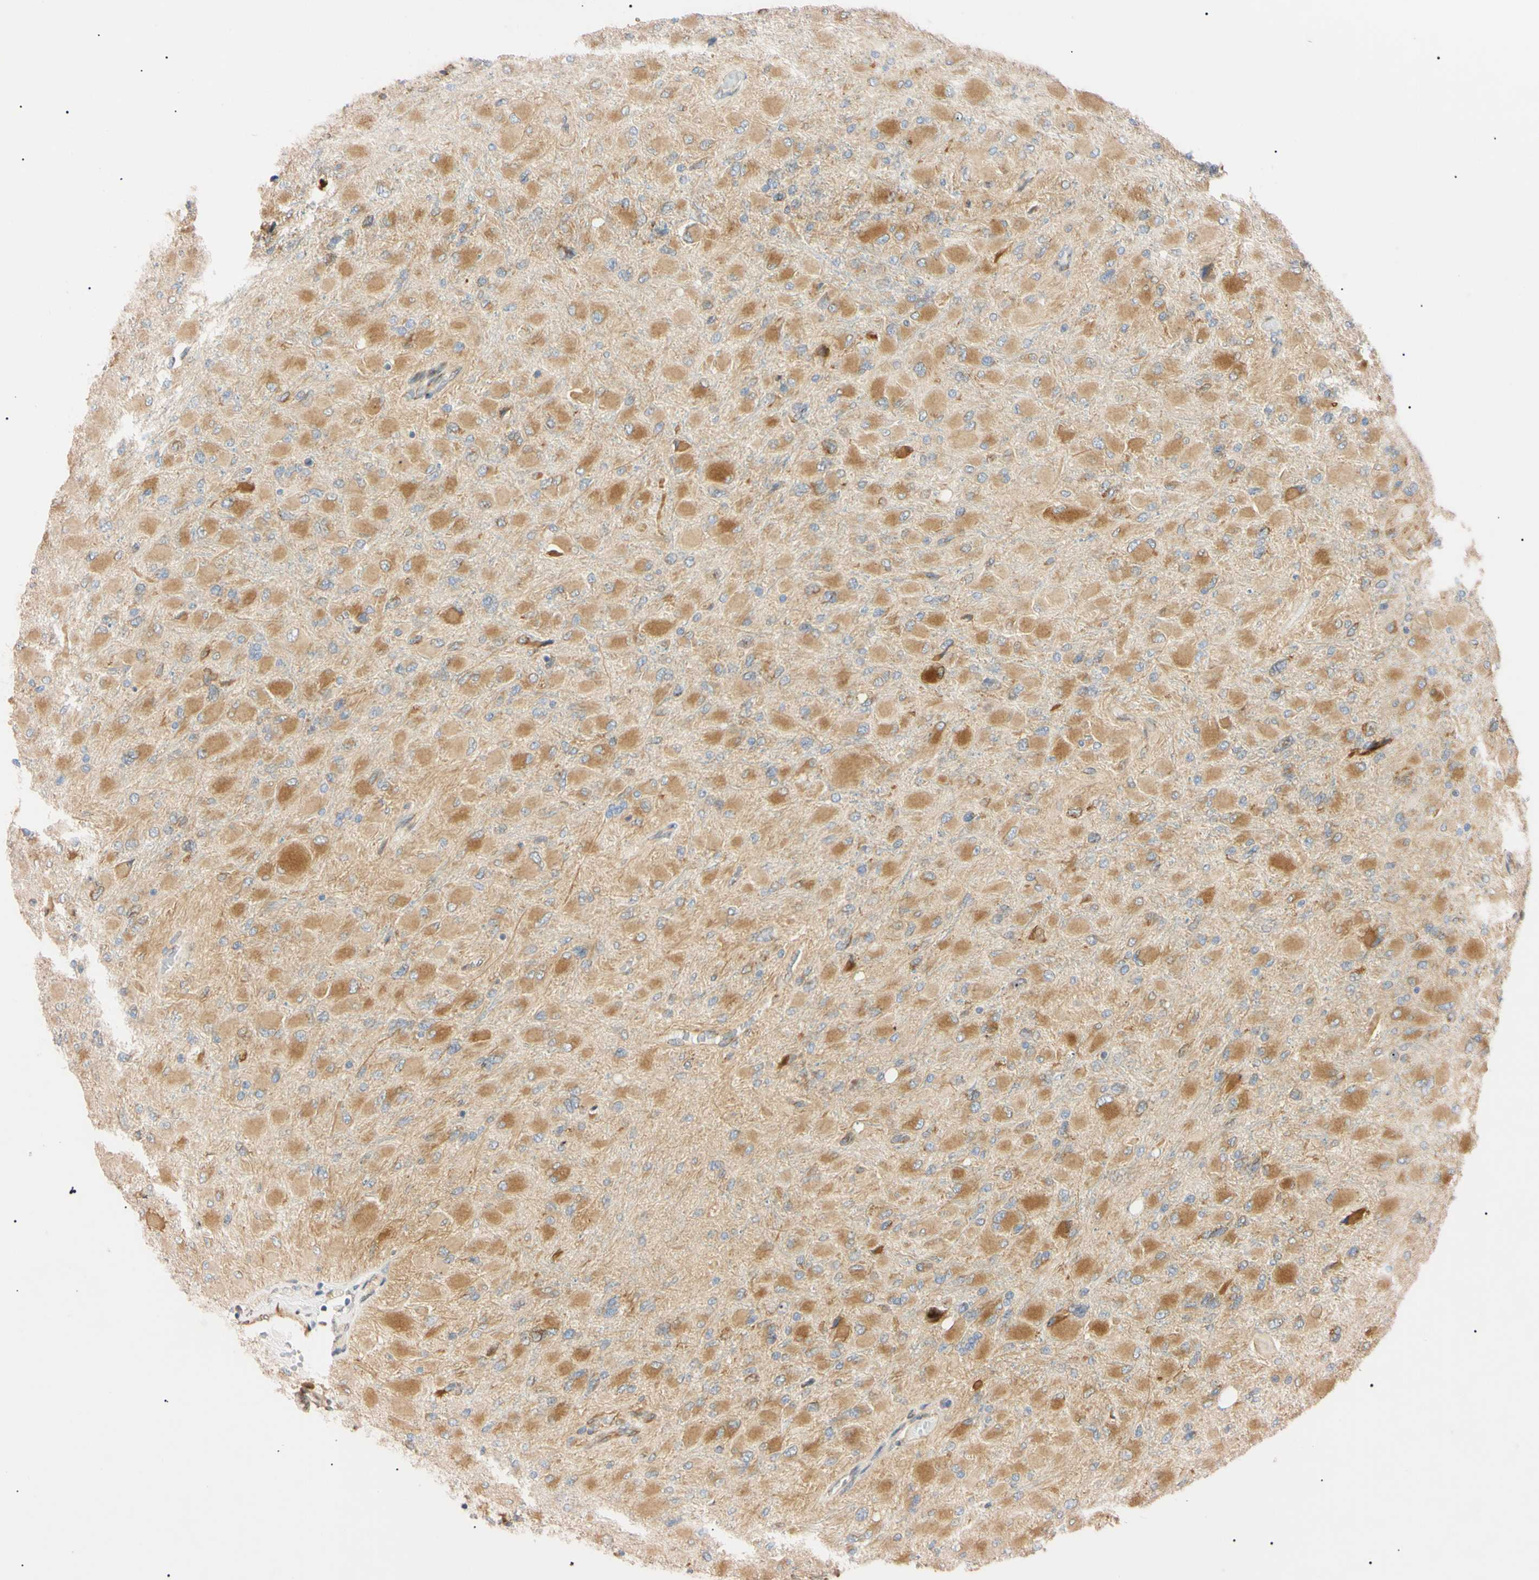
{"staining": {"intensity": "moderate", "quantity": ">75%", "location": "cytoplasmic/membranous"}, "tissue": "glioma", "cell_type": "Tumor cells", "image_type": "cancer", "snomed": [{"axis": "morphology", "description": "Glioma, malignant, High grade"}, {"axis": "topography", "description": "Cerebral cortex"}], "caption": "Protein positivity by immunohistochemistry (IHC) exhibits moderate cytoplasmic/membranous expression in about >75% of tumor cells in high-grade glioma (malignant).", "gene": "IER3IP1", "patient": {"sex": "female", "age": 36}}